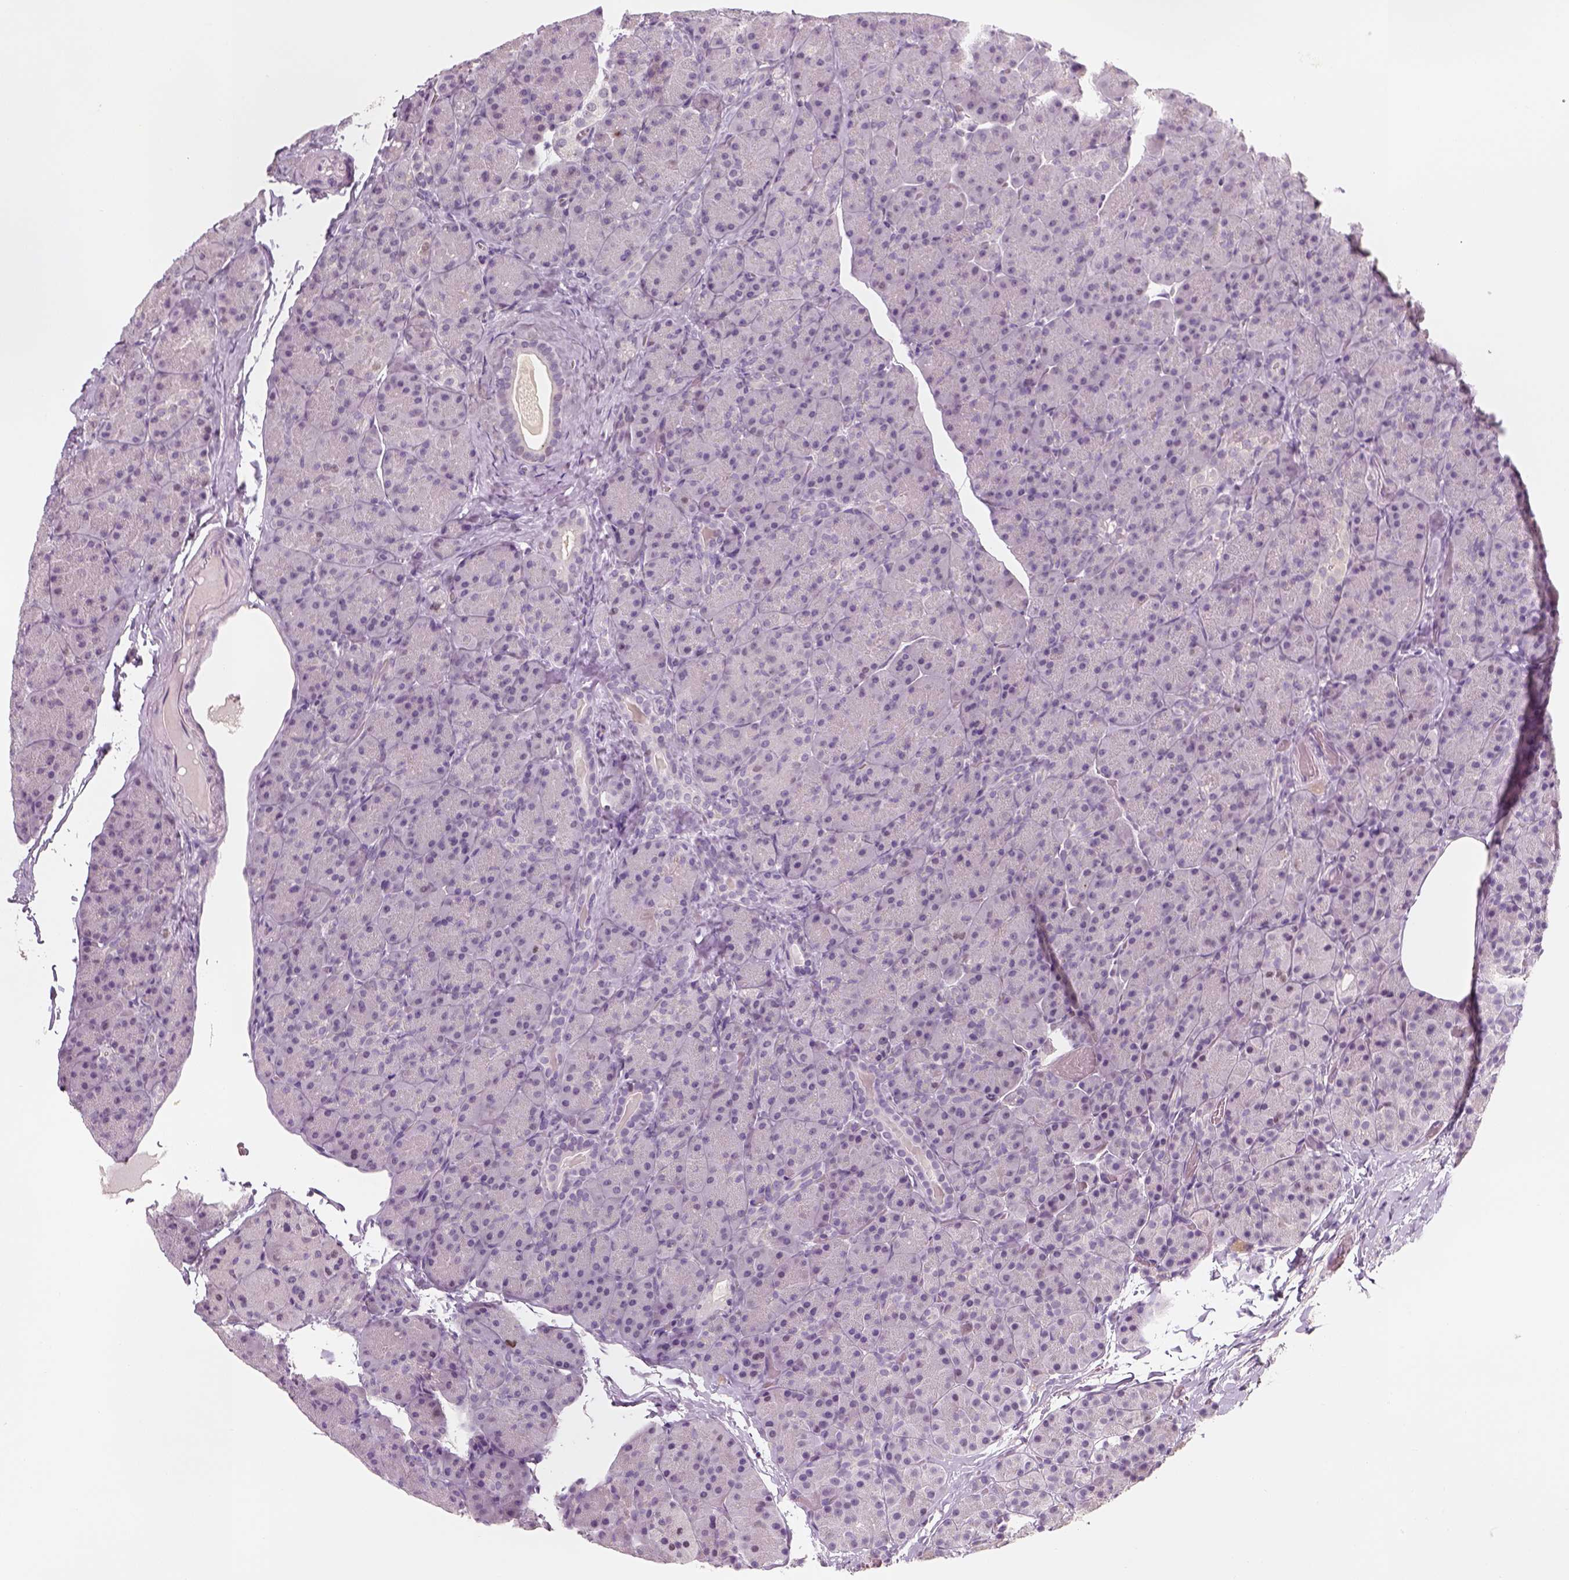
{"staining": {"intensity": "negative", "quantity": "none", "location": "none"}, "tissue": "pancreas", "cell_type": "Exocrine glandular cells", "image_type": "normal", "snomed": [{"axis": "morphology", "description": "Normal tissue, NOS"}, {"axis": "topography", "description": "Pancreas"}], "caption": "A high-resolution image shows IHC staining of normal pancreas, which demonstrates no significant positivity in exocrine glandular cells. (Stains: DAB immunohistochemistry with hematoxylin counter stain, Microscopy: brightfield microscopy at high magnification).", "gene": "TP53", "patient": {"sex": "male", "age": 57}}